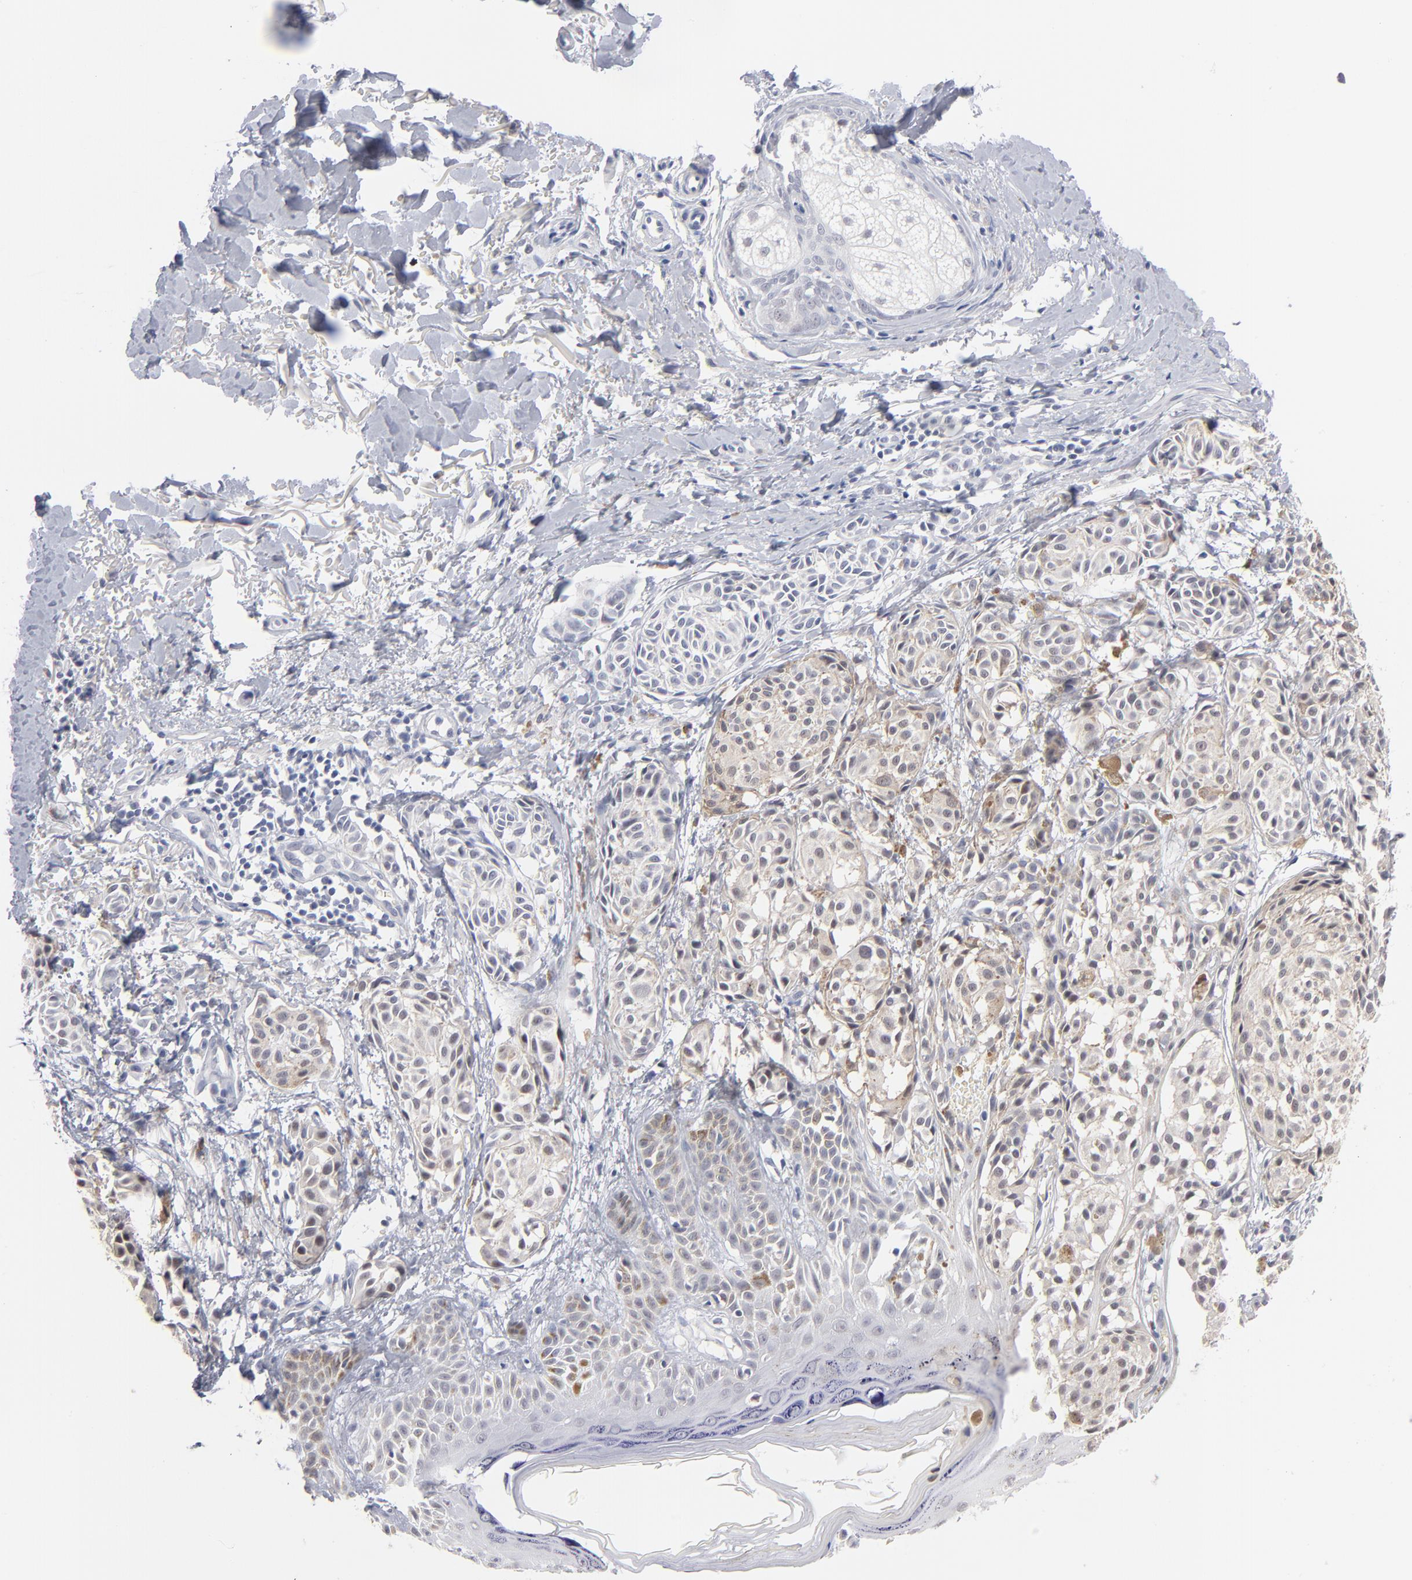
{"staining": {"intensity": "negative", "quantity": "none", "location": "none"}, "tissue": "melanoma", "cell_type": "Tumor cells", "image_type": "cancer", "snomed": [{"axis": "morphology", "description": "Malignant melanoma, NOS"}, {"axis": "topography", "description": "Skin"}], "caption": "The photomicrograph shows no staining of tumor cells in melanoma.", "gene": "KHNYN", "patient": {"sex": "male", "age": 76}}